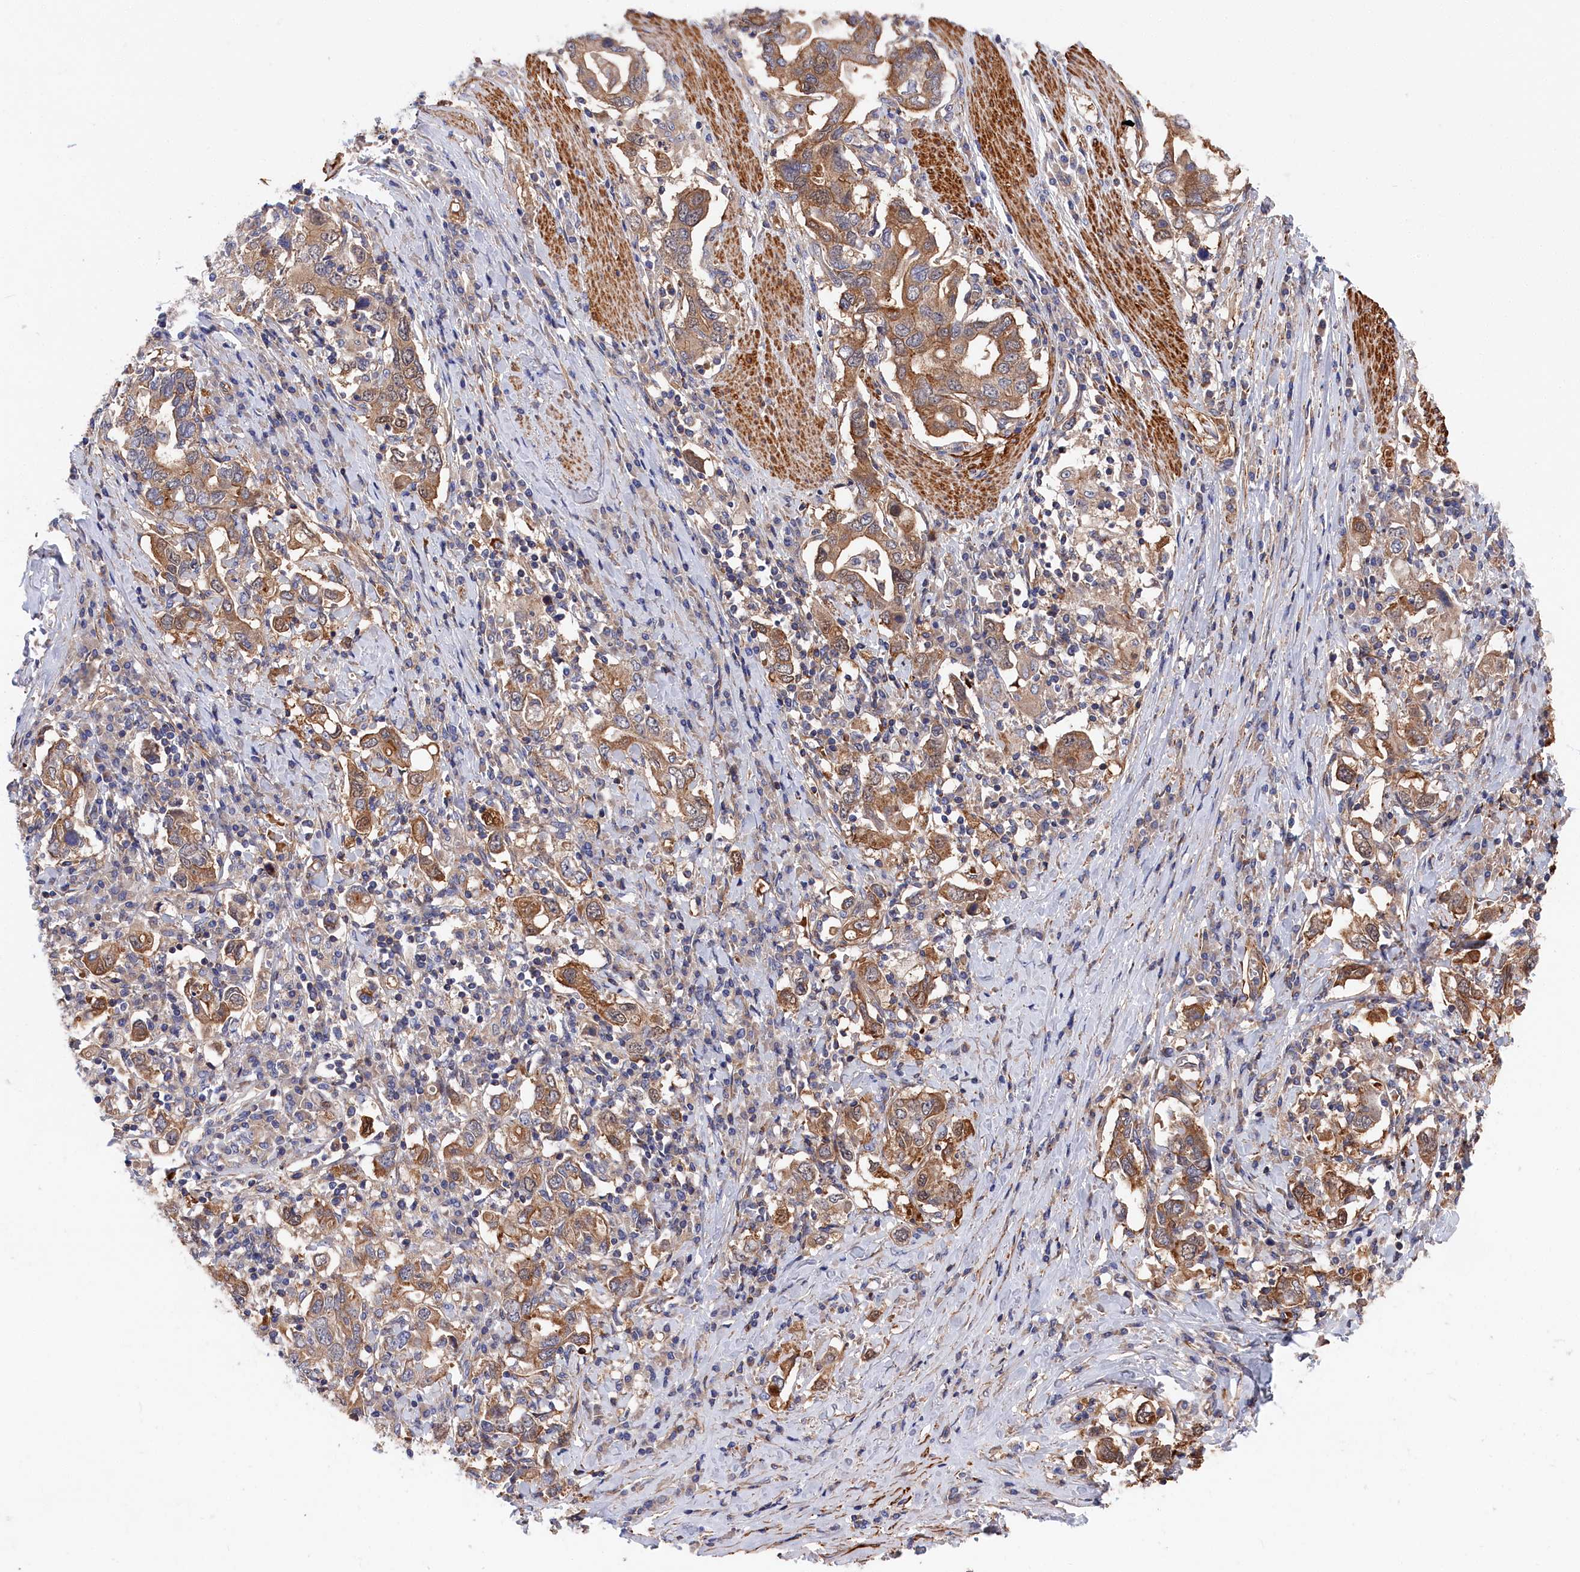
{"staining": {"intensity": "moderate", "quantity": ">75%", "location": "cytoplasmic/membranous"}, "tissue": "stomach cancer", "cell_type": "Tumor cells", "image_type": "cancer", "snomed": [{"axis": "morphology", "description": "Adenocarcinoma, NOS"}, {"axis": "topography", "description": "Stomach, upper"}, {"axis": "topography", "description": "Stomach"}], "caption": "Tumor cells display moderate cytoplasmic/membranous positivity in about >75% of cells in stomach adenocarcinoma.", "gene": "LDHD", "patient": {"sex": "male", "age": 62}}